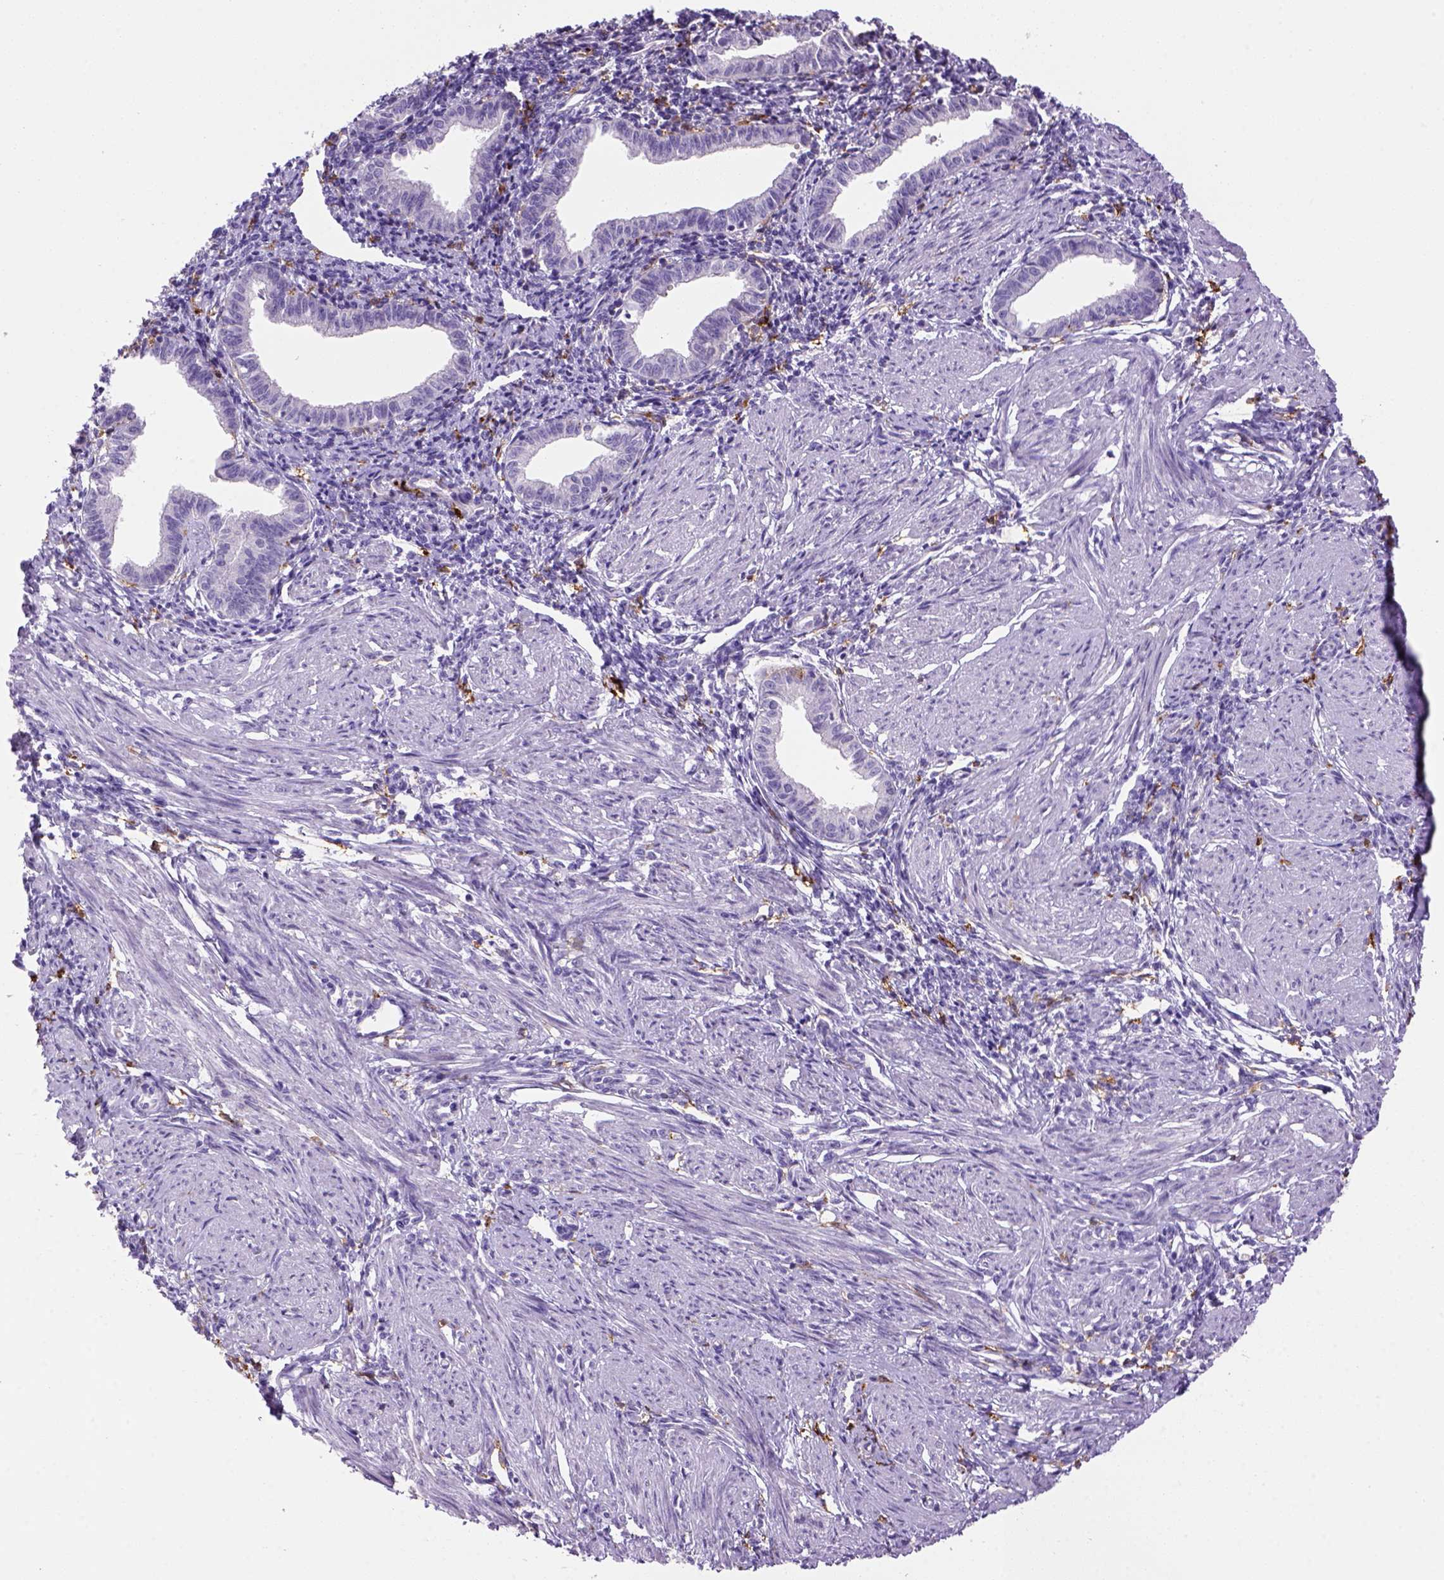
{"staining": {"intensity": "negative", "quantity": "none", "location": "none"}, "tissue": "endometrium", "cell_type": "Cells in endometrial stroma", "image_type": "normal", "snomed": [{"axis": "morphology", "description": "Normal tissue, NOS"}, {"axis": "topography", "description": "Endometrium"}], "caption": "This is a photomicrograph of IHC staining of benign endometrium, which shows no staining in cells in endometrial stroma. The staining is performed using DAB (3,3'-diaminobenzidine) brown chromogen with nuclei counter-stained in using hematoxylin.", "gene": "CD14", "patient": {"sex": "female", "age": 37}}